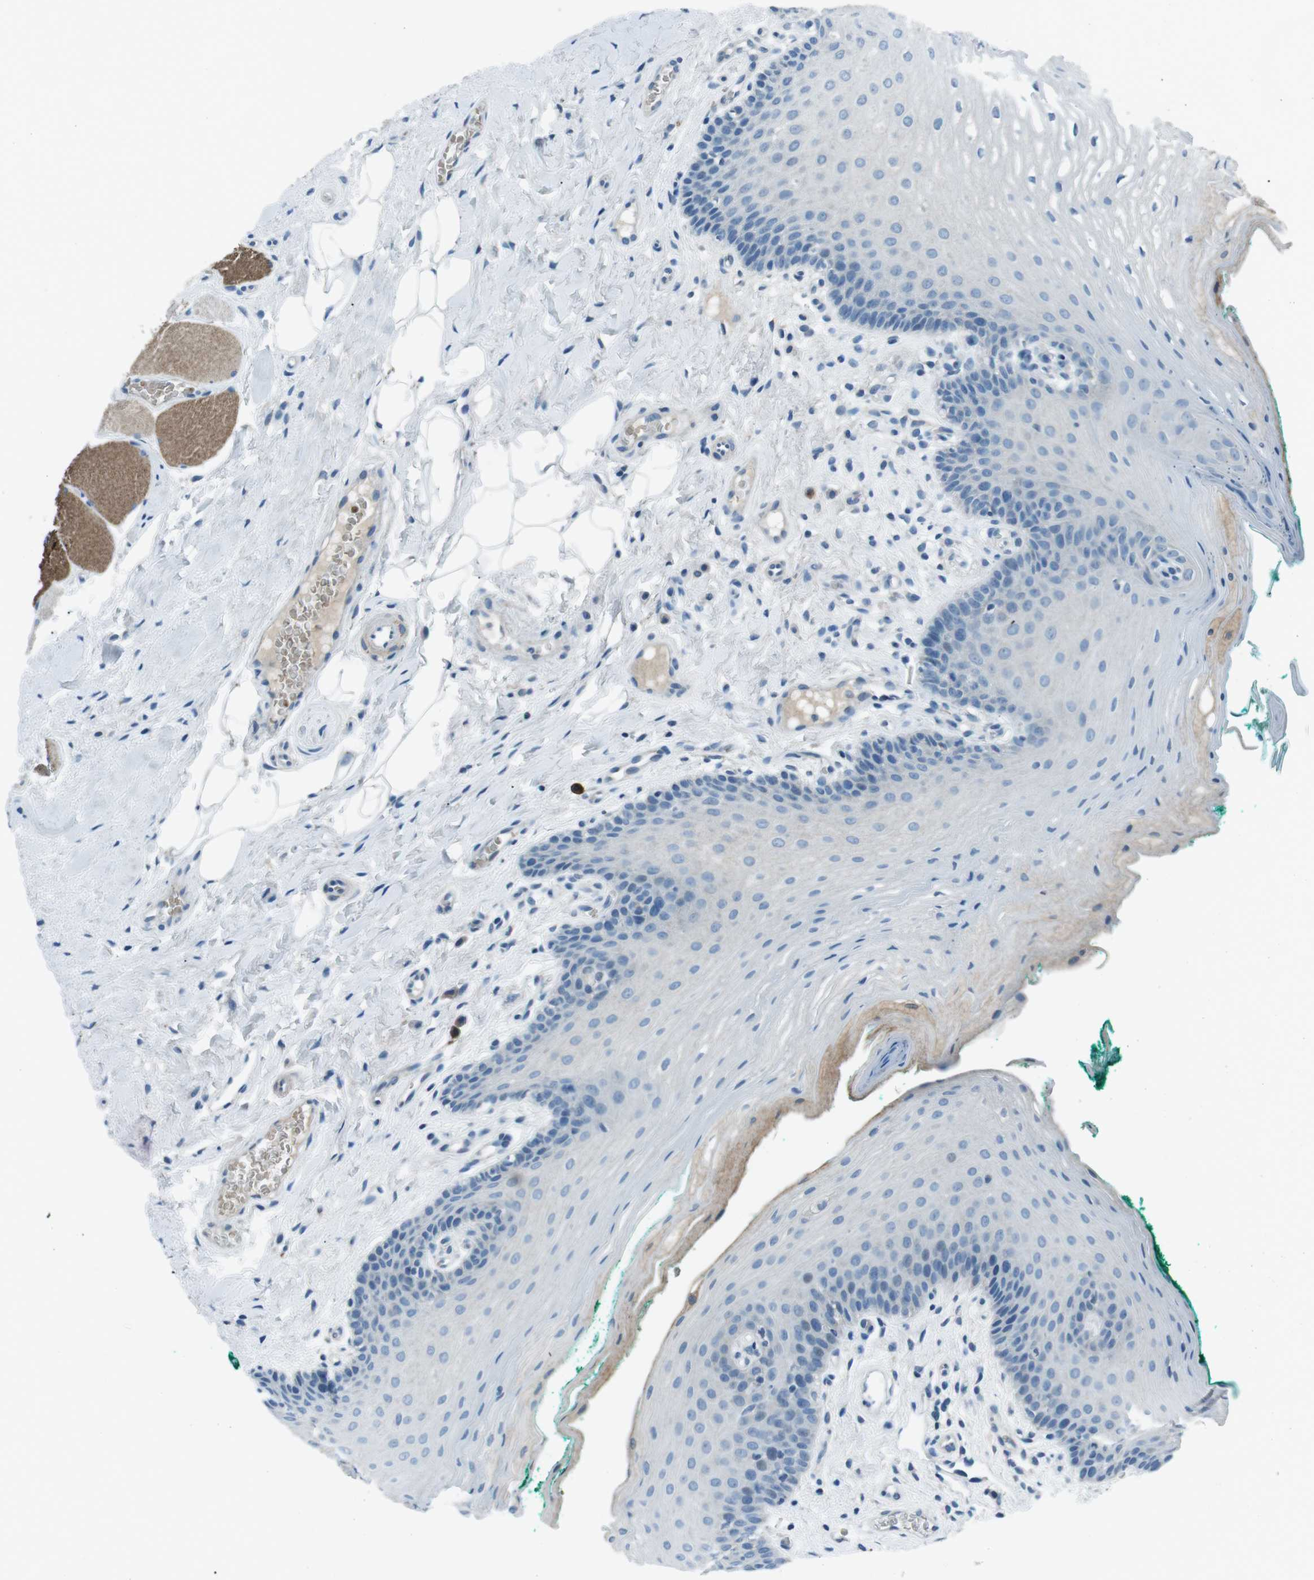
{"staining": {"intensity": "weak", "quantity": "<25%", "location": "cytoplasmic/membranous"}, "tissue": "oral mucosa", "cell_type": "Squamous epithelial cells", "image_type": "normal", "snomed": [{"axis": "morphology", "description": "Normal tissue, NOS"}, {"axis": "topography", "description": "Oral tissue"}], "caption": "There is no significant staining in squamous epithelial cells of oral mucosa. (DAB immunohistochemistry (IHC) with hematoxylin counter stain).", "gene": "ST6GAL1", "patient": {"sex": "male", "age": 58}}